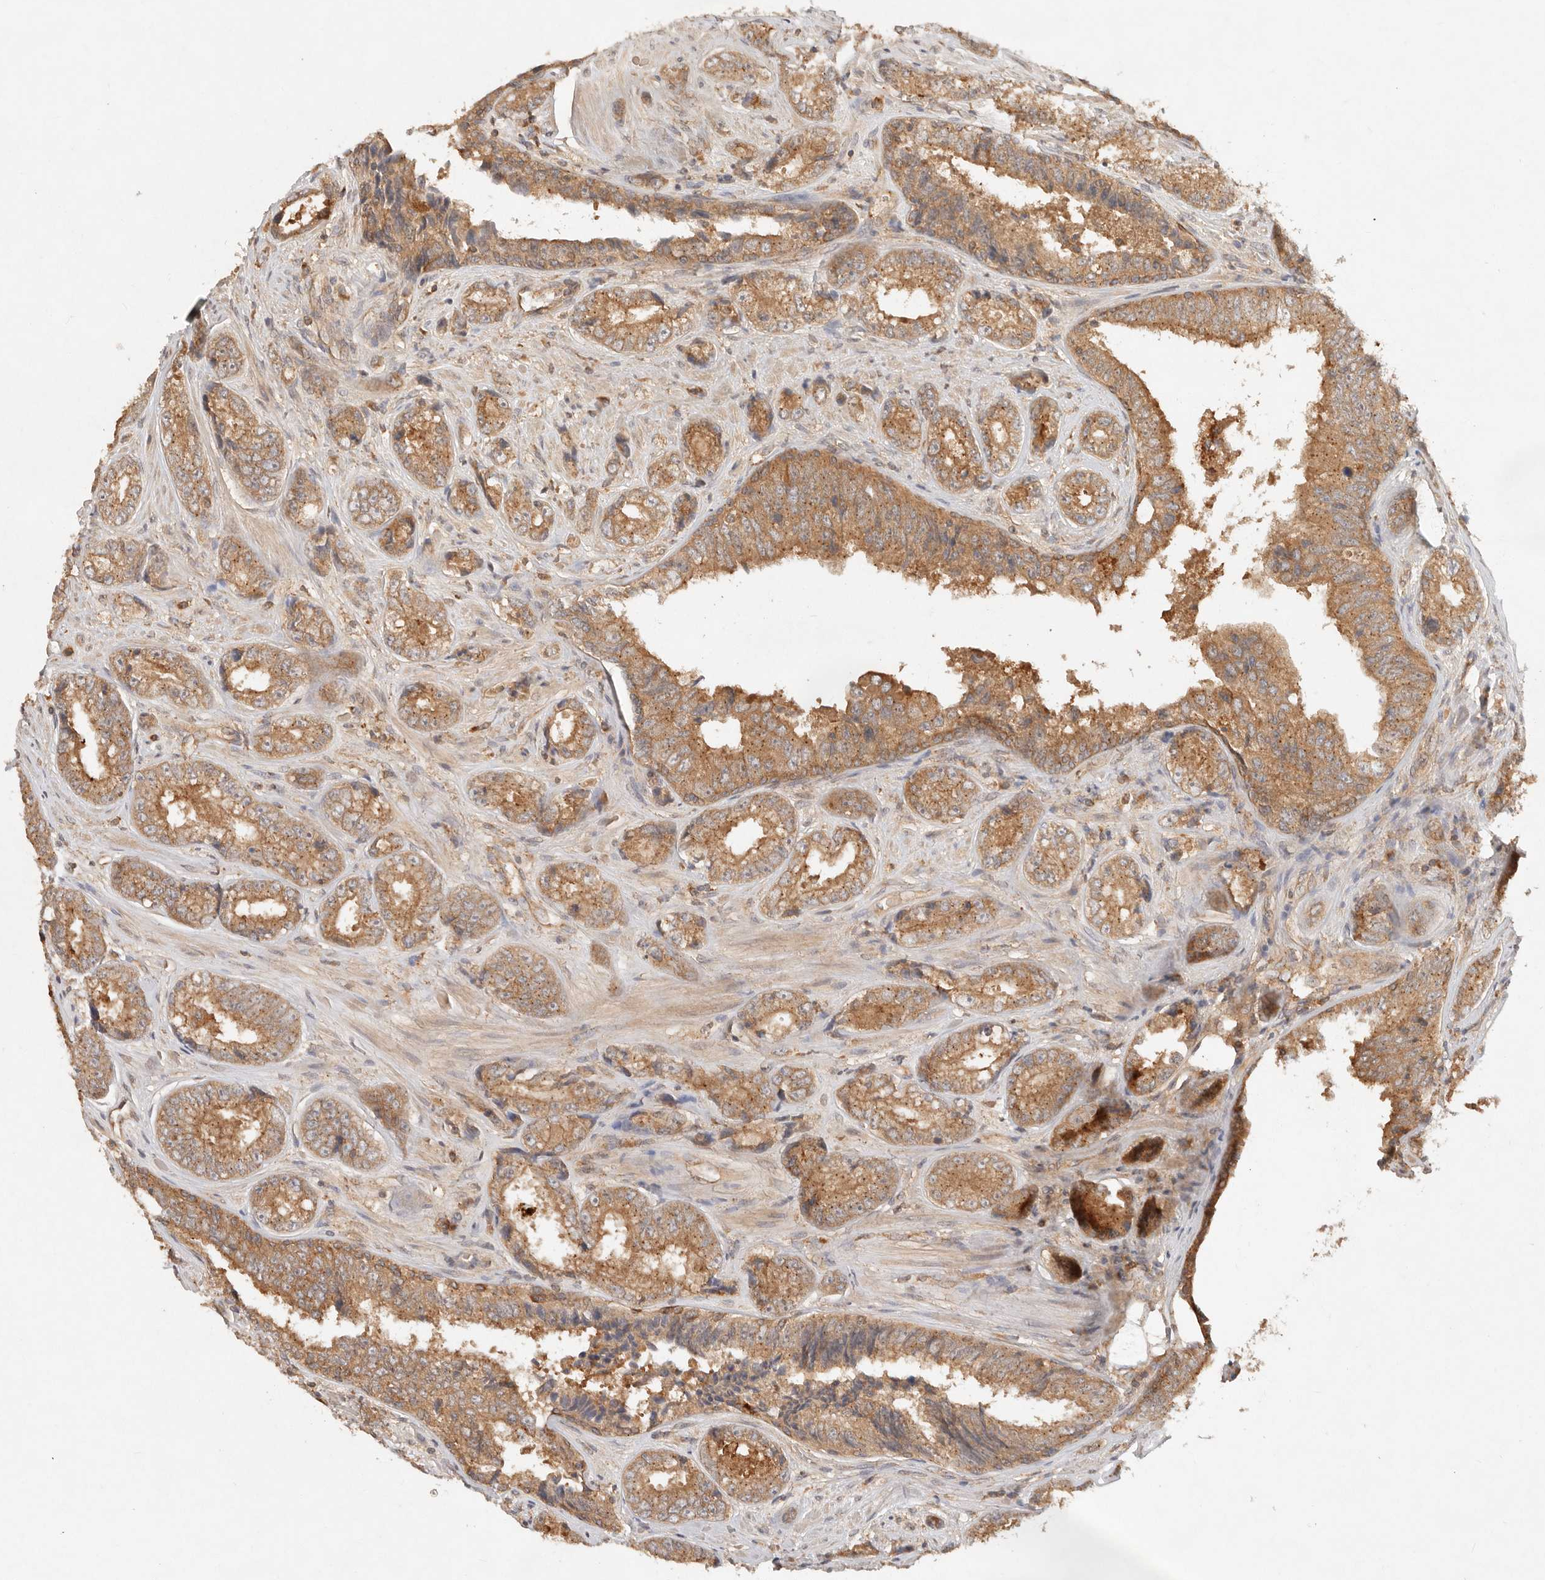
{"staining": {"intensity": "moderate", "quantity": ">75%", "location": "cytoplasmic/membranous"}, "tissue": "prostate cancer", "cell_type": "Tumor cells", "image_type": "cancer", "snomed": [{"axis": "morphology", "description": "Adenocarcinoma, High grade"}, {"axis": "topography", "description": "Prostate"}], "caption": "The histopathology image demonstrates immunohistochemical staining of prostate cancer (high-grade adenocarcinoma). There is moderate cytoplasmic/membranous expression is identified in about >75% of tumor cells.", "gene": "HECTD3", "patient": {"sex": "male", "age": 61}}